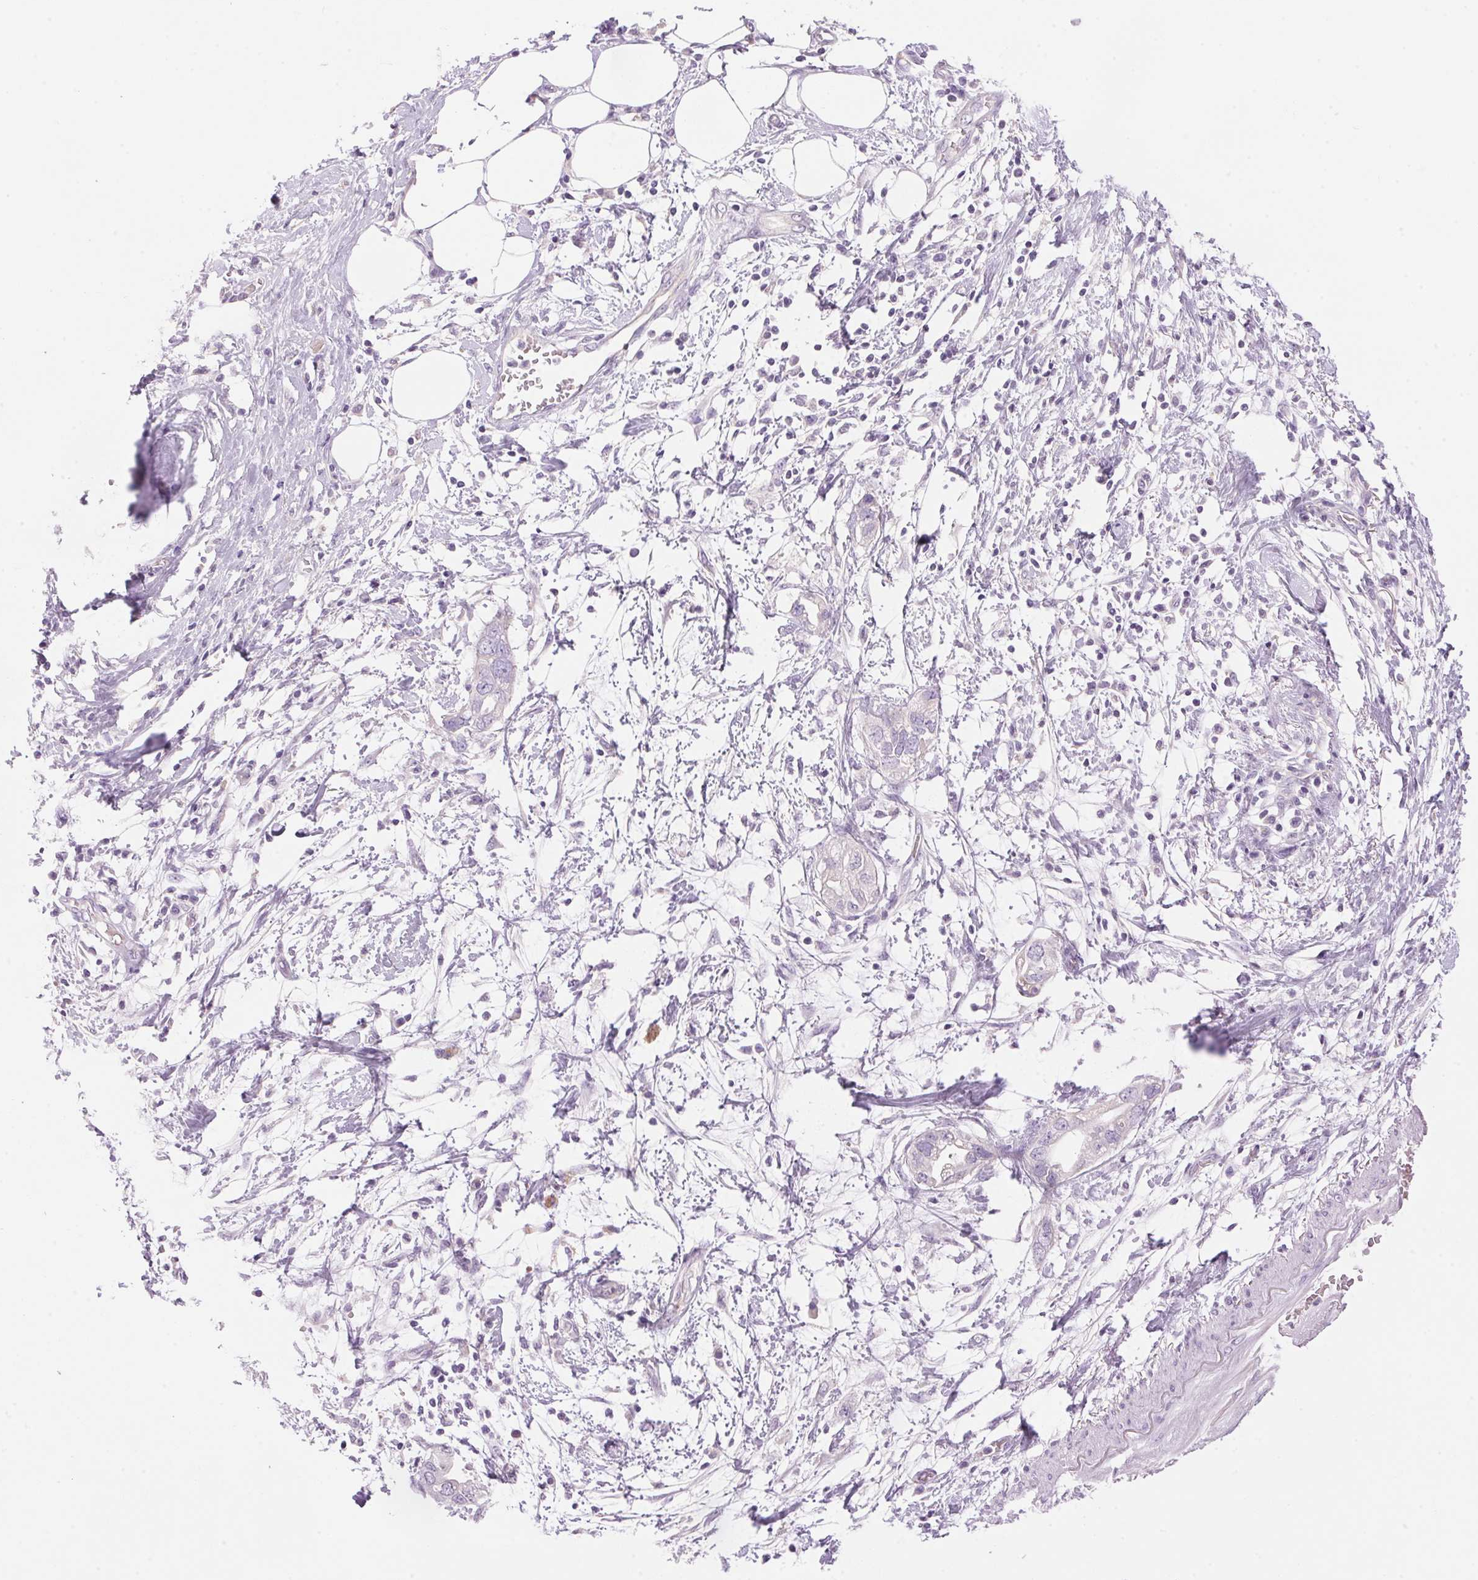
{"staining": {"intensity": "negative", "quantity": "none", "location": "none"}, "tissue": "pancreatic cancer", "cell_type": "Tumor cells", "image_type": "cancer", "snomed": [{"axis": "morphology", "description": "Adenocarcinoma, NOS"}, {"axis": "topography", "description": "Pancreas"}], "caption": "Immunohistochemistry (IHC) of pancreatic cancer displays no positivity in tumor cells.", "gene": "HSD17B2", "patient": {"sex": "female", "age": 72}}